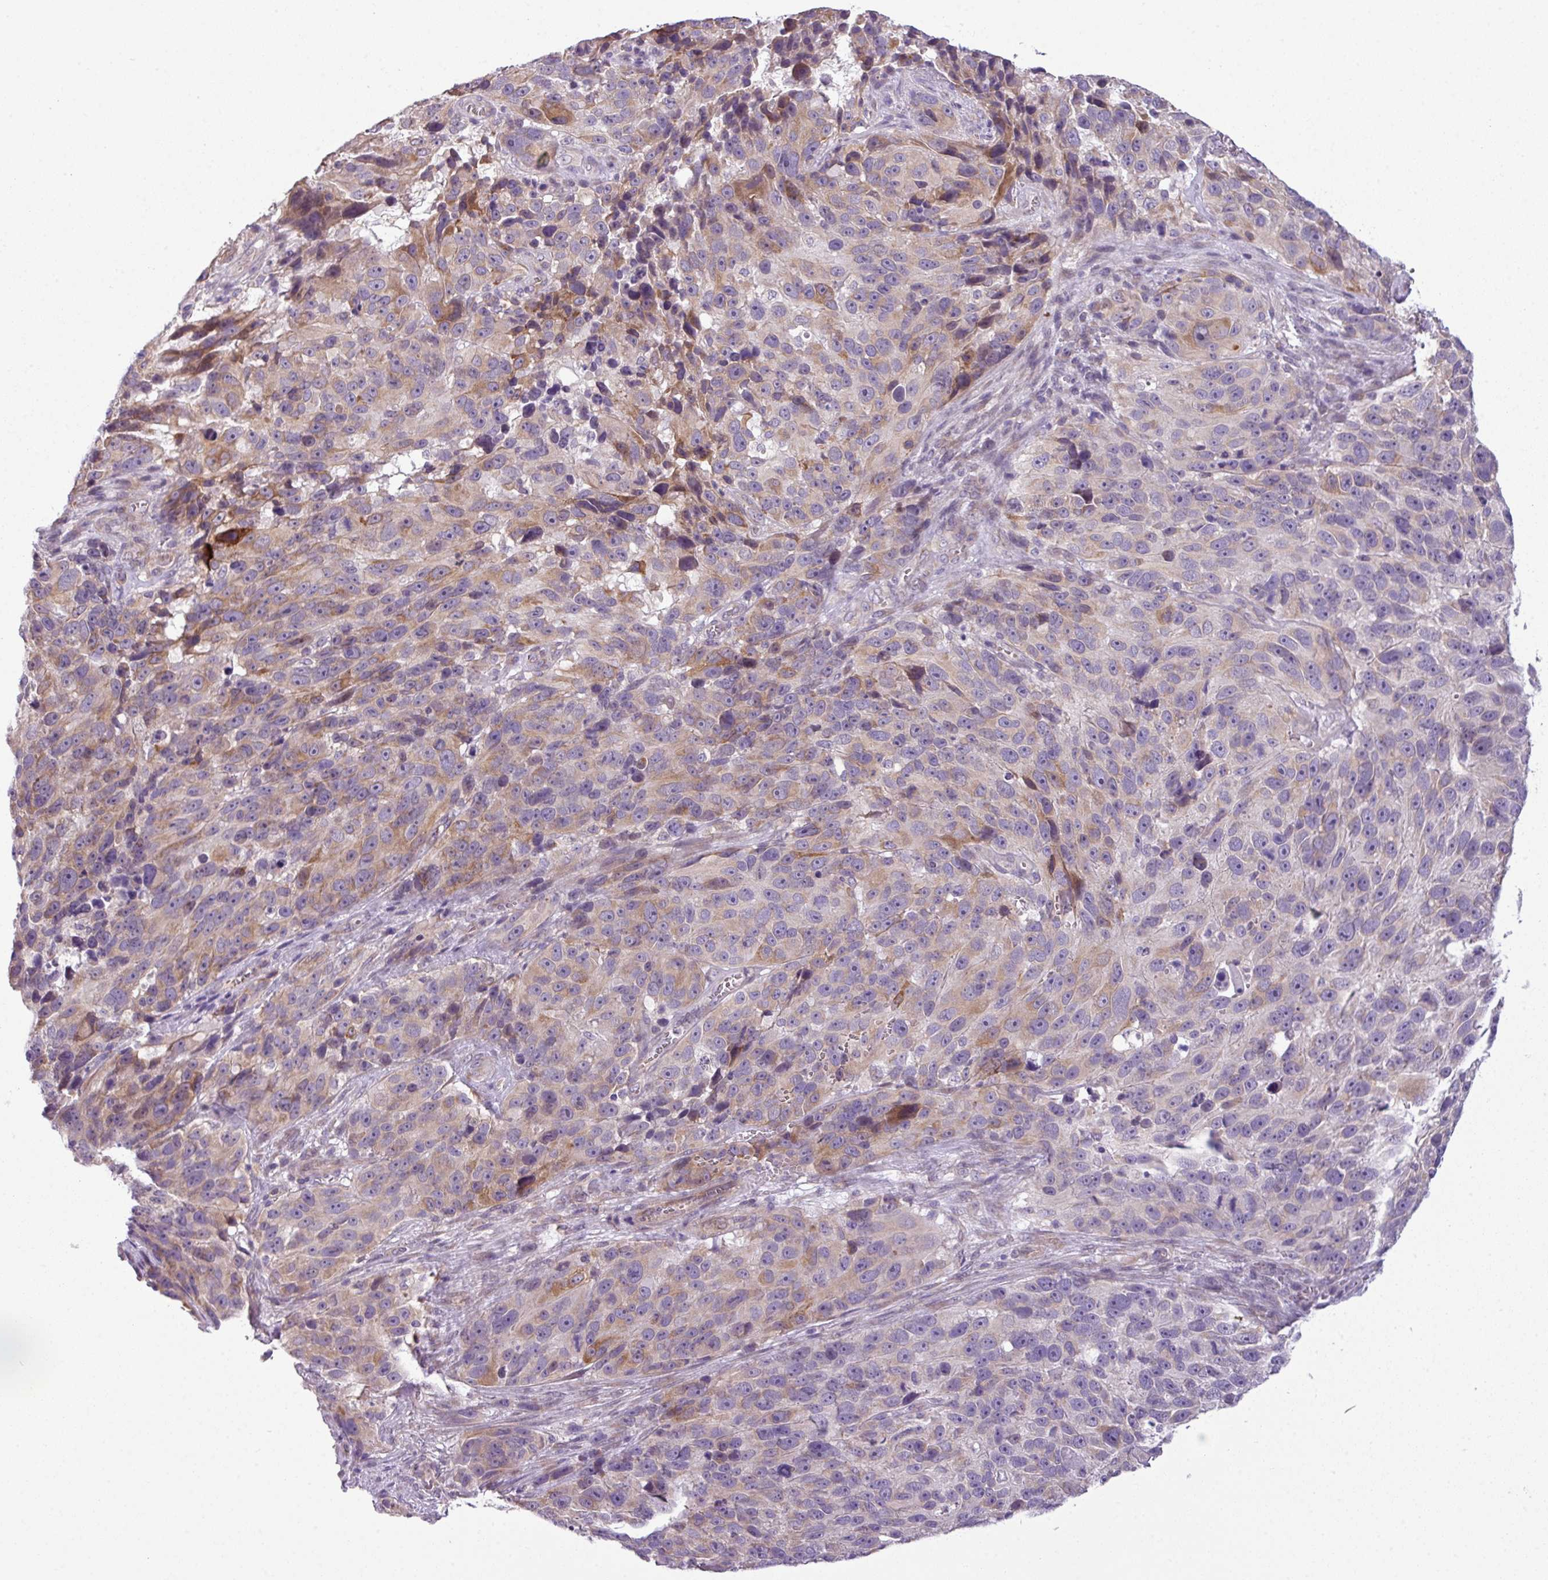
{"staining": {"intensity": "moderate", "quantity": ">75%", "location": "cytoplasmic/membranous"}, "tissue": "melanoma", "cell_type": "Tumor cells", "image_type": "cancer", "snomed": [{"axis": "morphology", "description": "Malignant melanoma, NOS"}, {"axis": "topography", "description": "Skin"}], "caption": "IHC photomicrograph of human malignant melanoma stained for a protein (brown), which demonstrates medium levels of moderate cytoplasmic/membranous expression in approximately >75% of tumor cells.", "gene": "TOR1AIP2", "patient": {"sex": "male", "age": 84}}